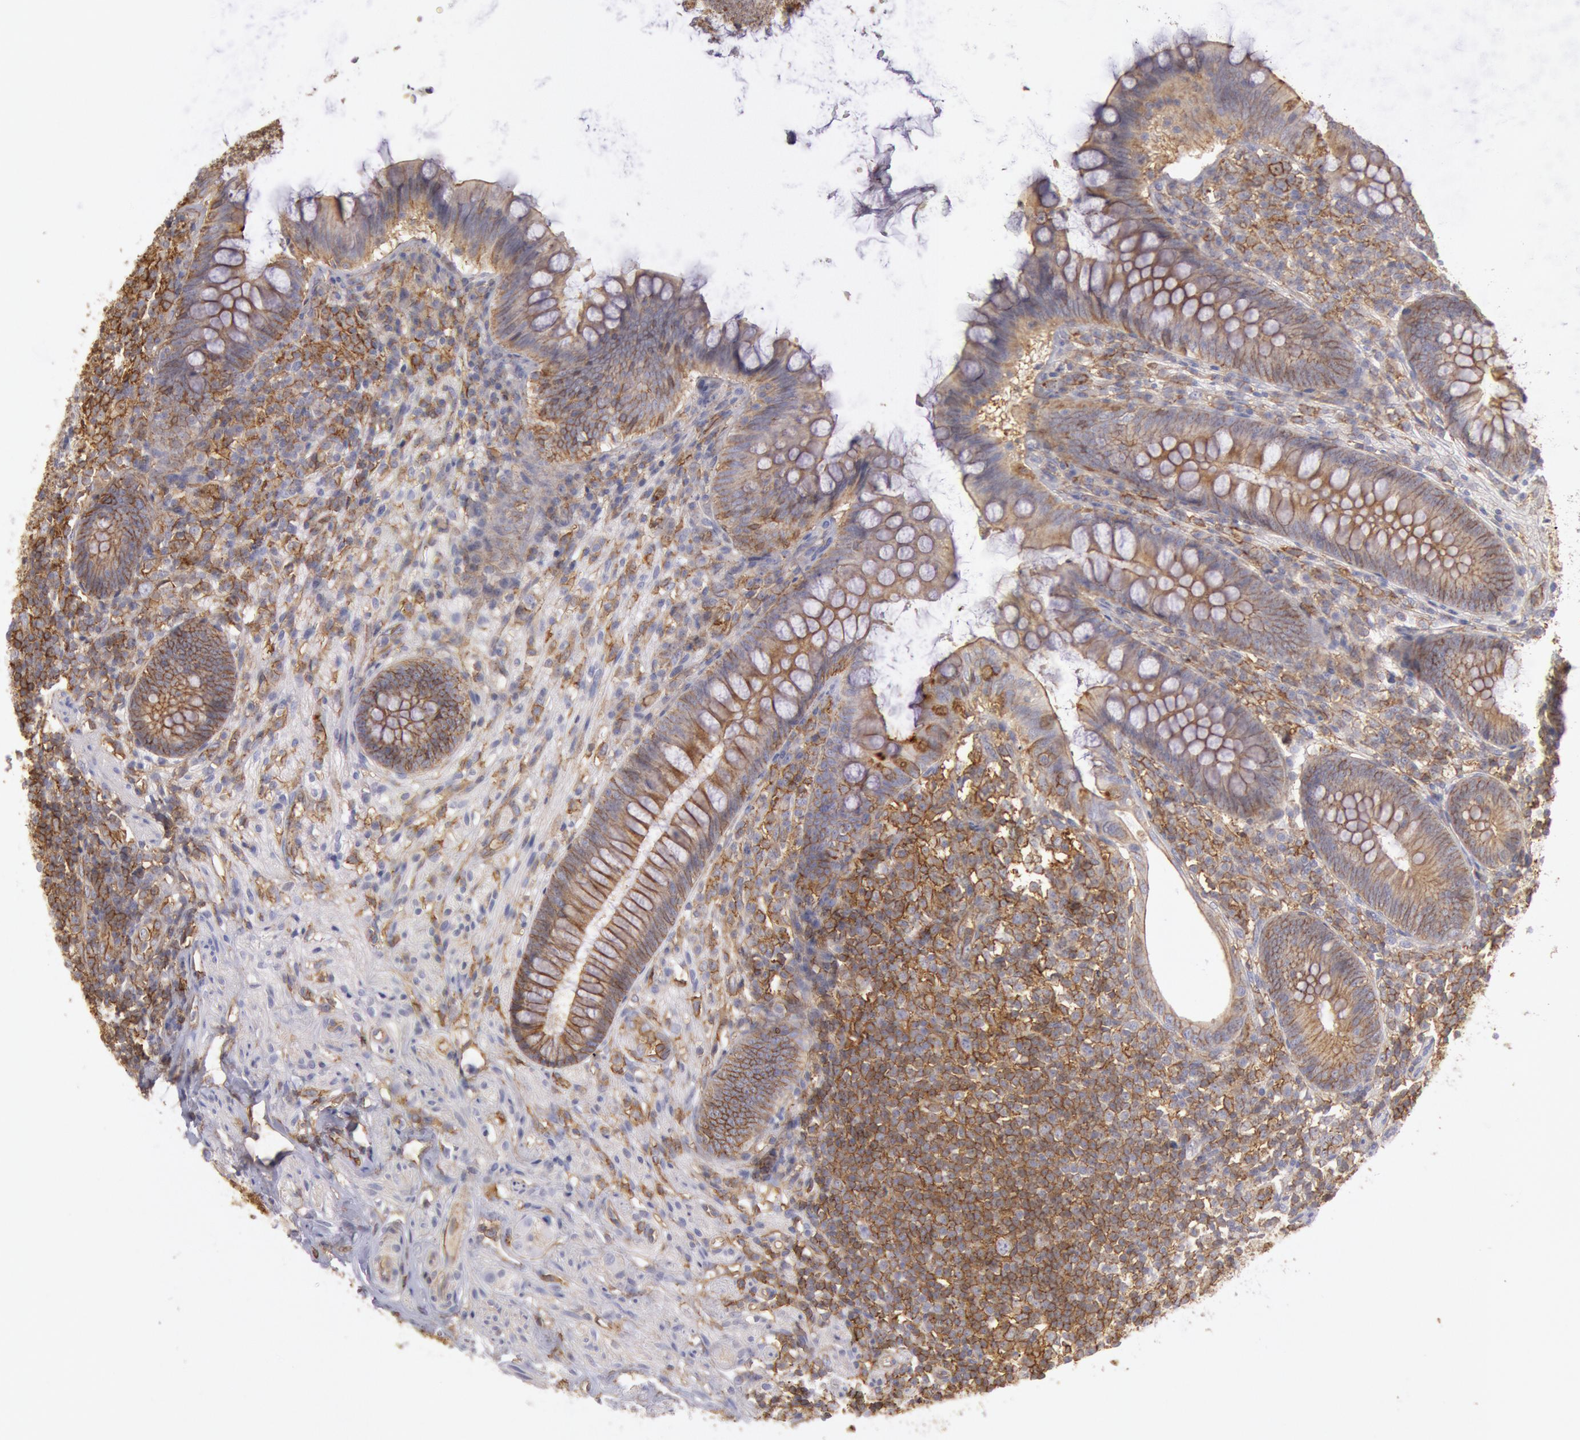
{"staining": {"intensity": "weak", "quantity": ">75%", "location": "cytoplasmic/membranous"}, "tissue": "appendix", "cell_type": "Glandular cells", "image_type": "normal", "snomed": [{"axis": "morphology", "description": "Normal tissue, NOS"}, {"axis": "topography", "description": "Appendix"}], "caption": "Protein expression analysis of benign appendix exhibits weak cytoplasmic/membranous staining in about >75% of glandular cells.", "gene": "SNAP23", "patient": {"sex": "female", "age": 66}}